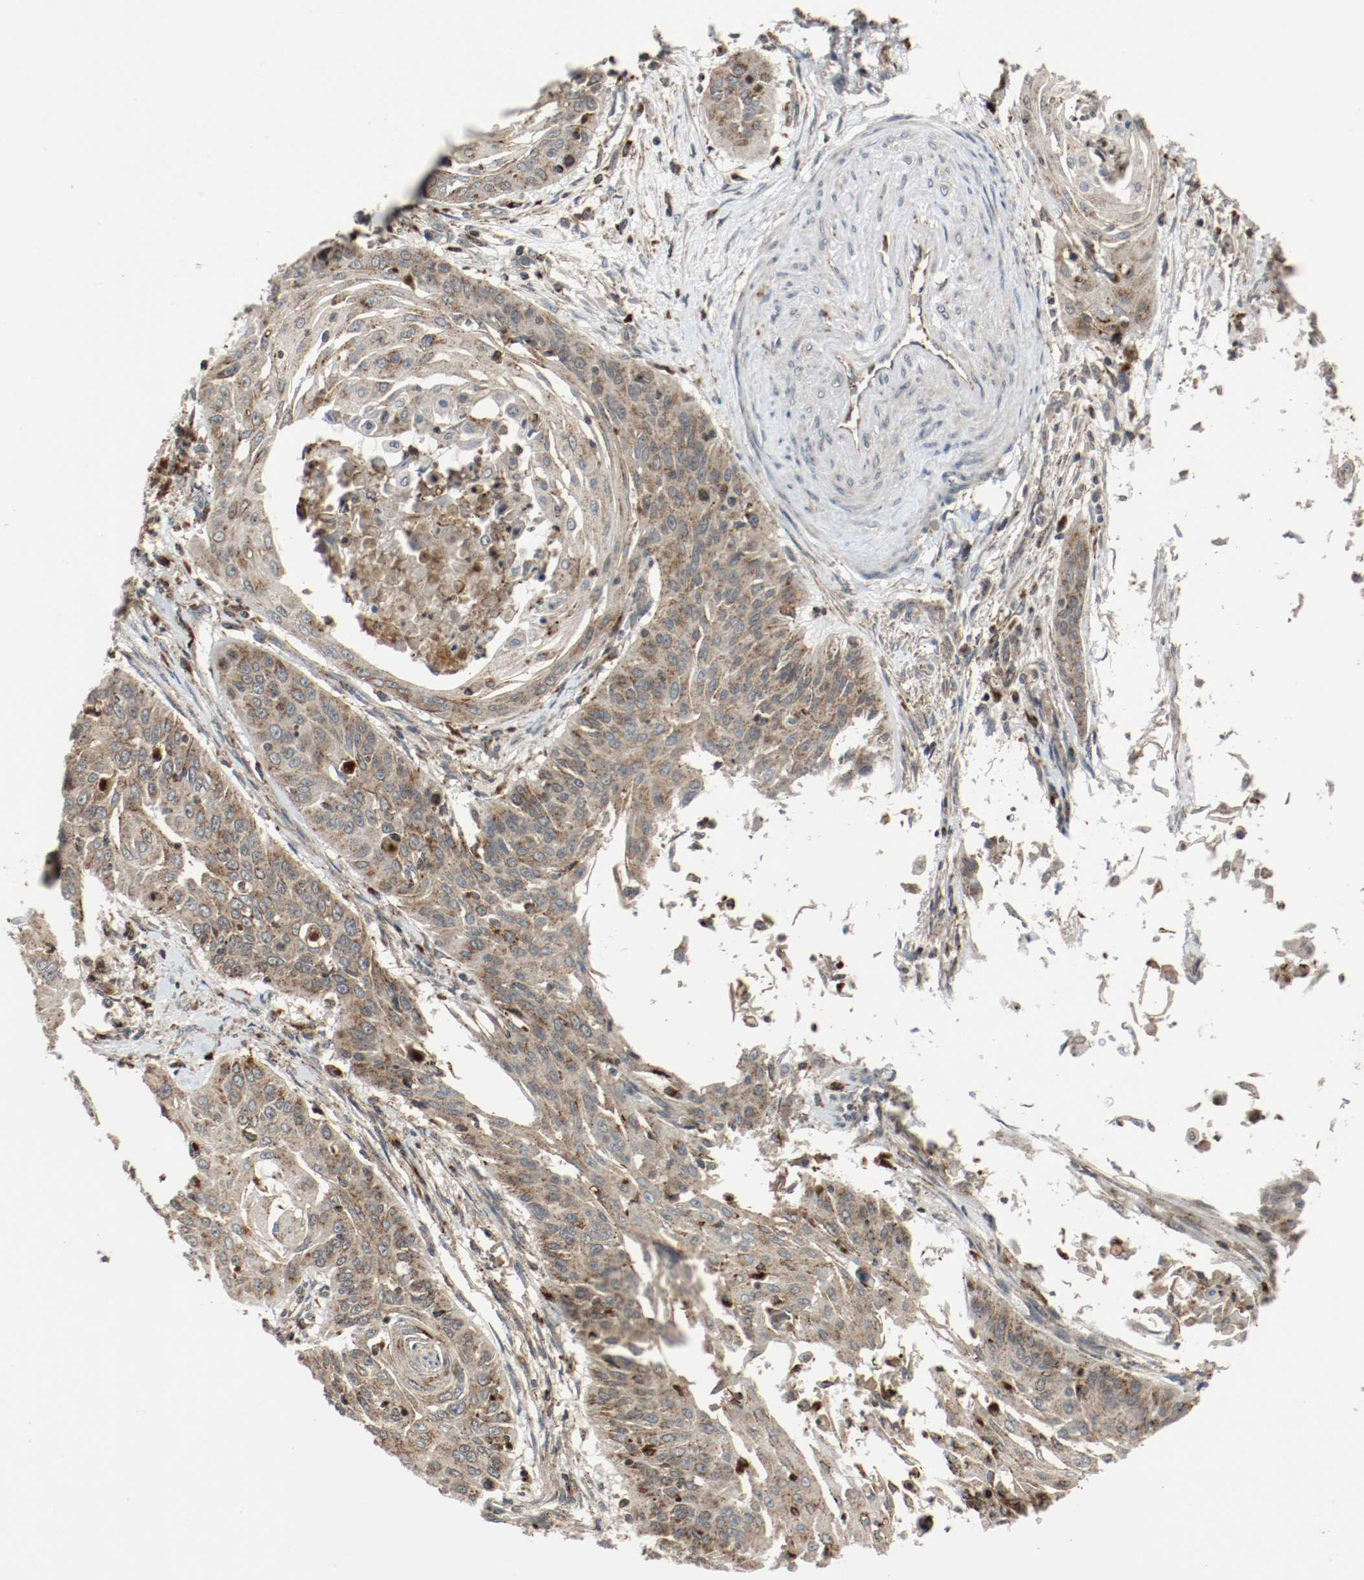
{"staining": {"intensity": "strong", "quantity": ">75%", "location": "cytoplasmic/membranous"}, "tissue": "cervical cancer", "cell_type": "Tumor cells", "image_type": "cancer", "snomed": [{"axis": "morphology", "description": "Squamous cell carcinoma, NOS"}, {"axis": "topography", "description": "Cervix"}], "caption": "Immunohistochemistry (IHC) of human cervical cancer (squamous cell carcinoma) reveals high levels of strong cytoplasmic/membranous positivity in about >75% of tumor cells.", "gene": "LAMP2", "patient": {"sex": "female", "age": 33}}